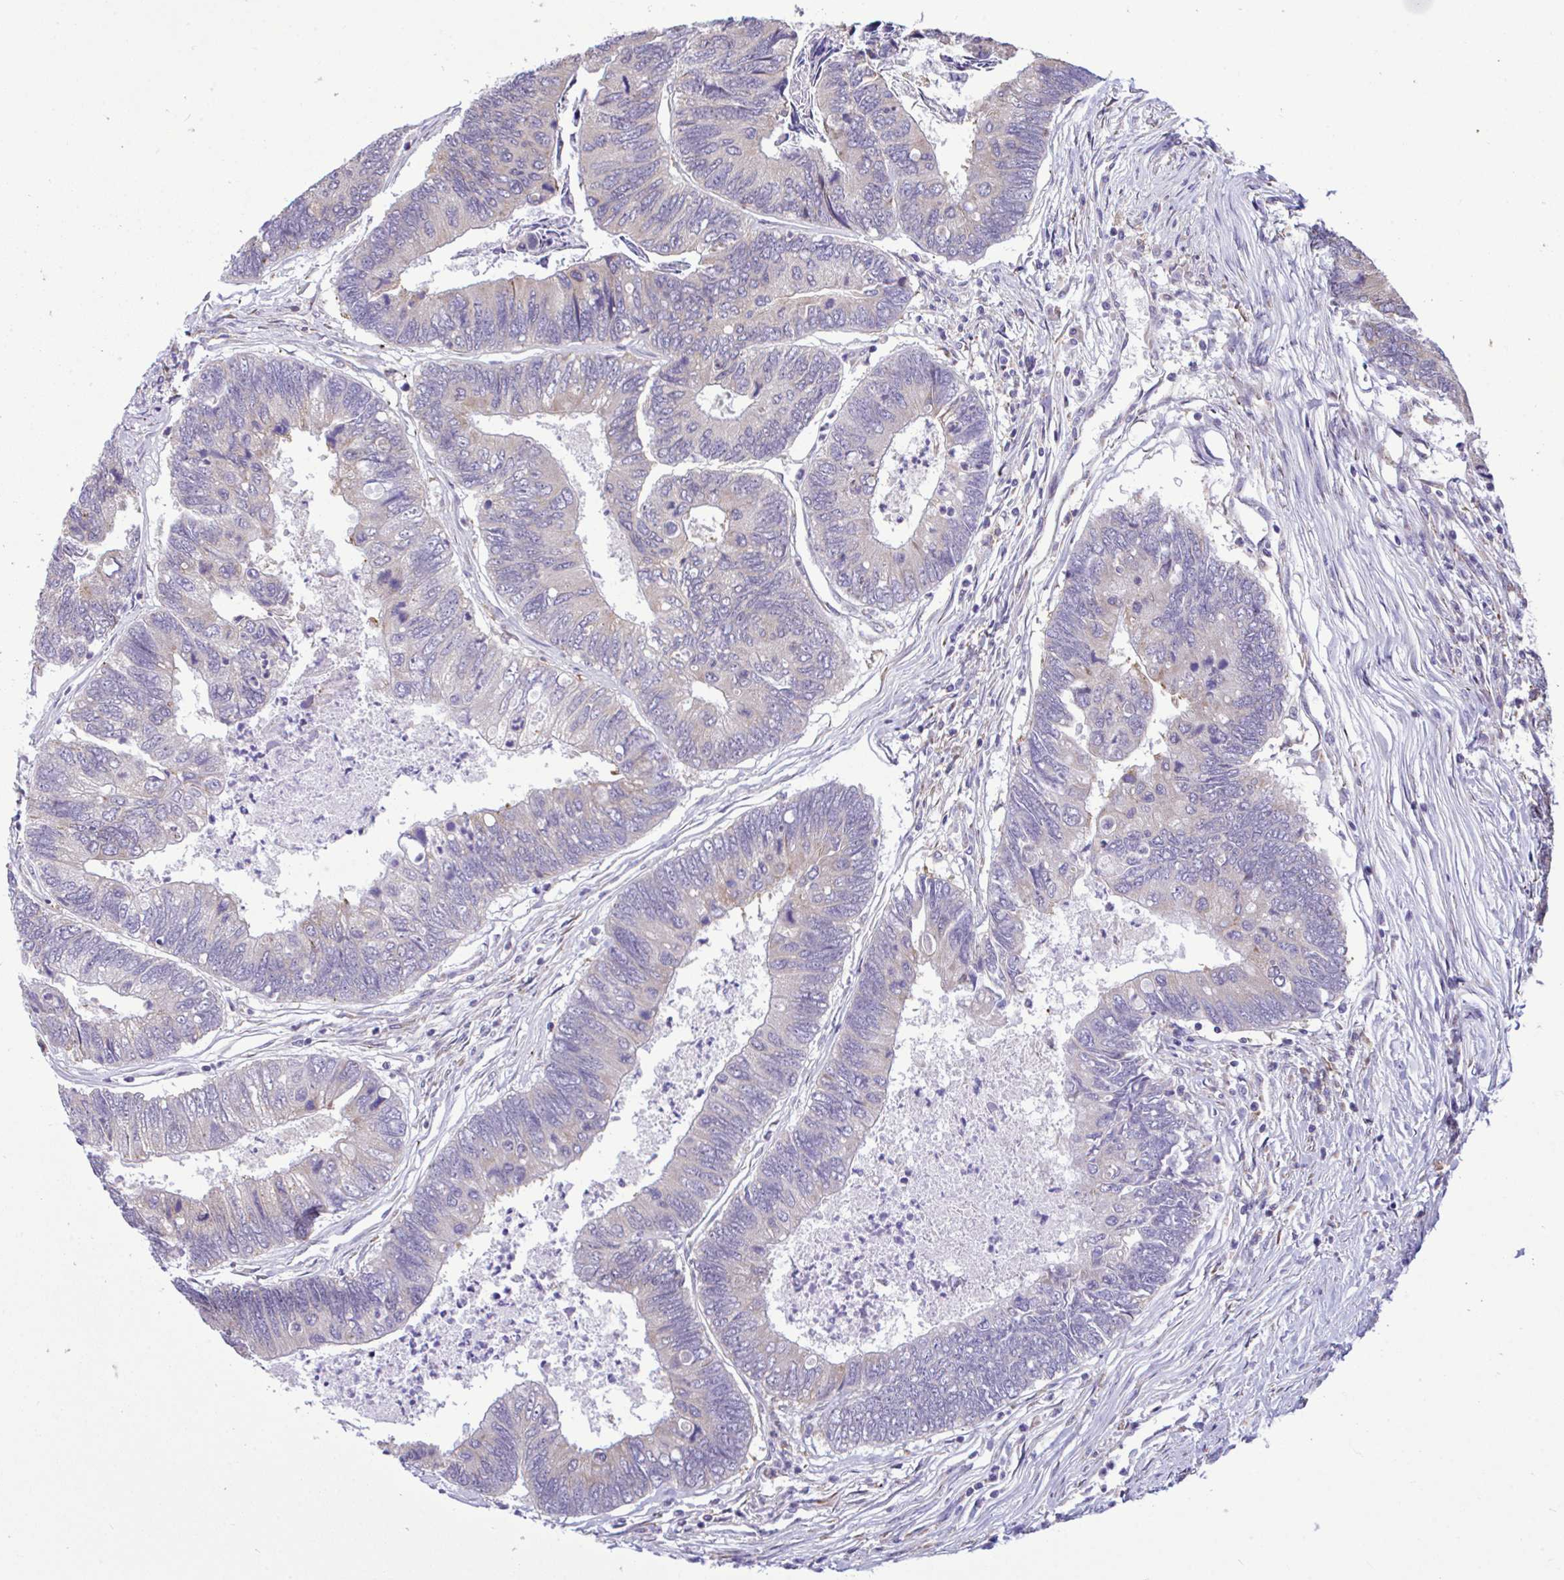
{"staining": {"intensity": "weak", "quantity": "<25%", "location": "cytoplasmic/membranous"}, "tissue": "colorectal cancer", "cell_type": "Tumor cells", "image_type": "cancer", "snomed": [{"axis": "morphology", "description": "Adenocarcinoma, NOS"}, {"axis": "topography", "description": "Colon"}], "caption": "The histopathology image reveals no significant staining in tumor cells of colorectal cancer (adenocarcinoma).", "gene": "PIGK", "patient": {"sex": "female", "age": 67}}